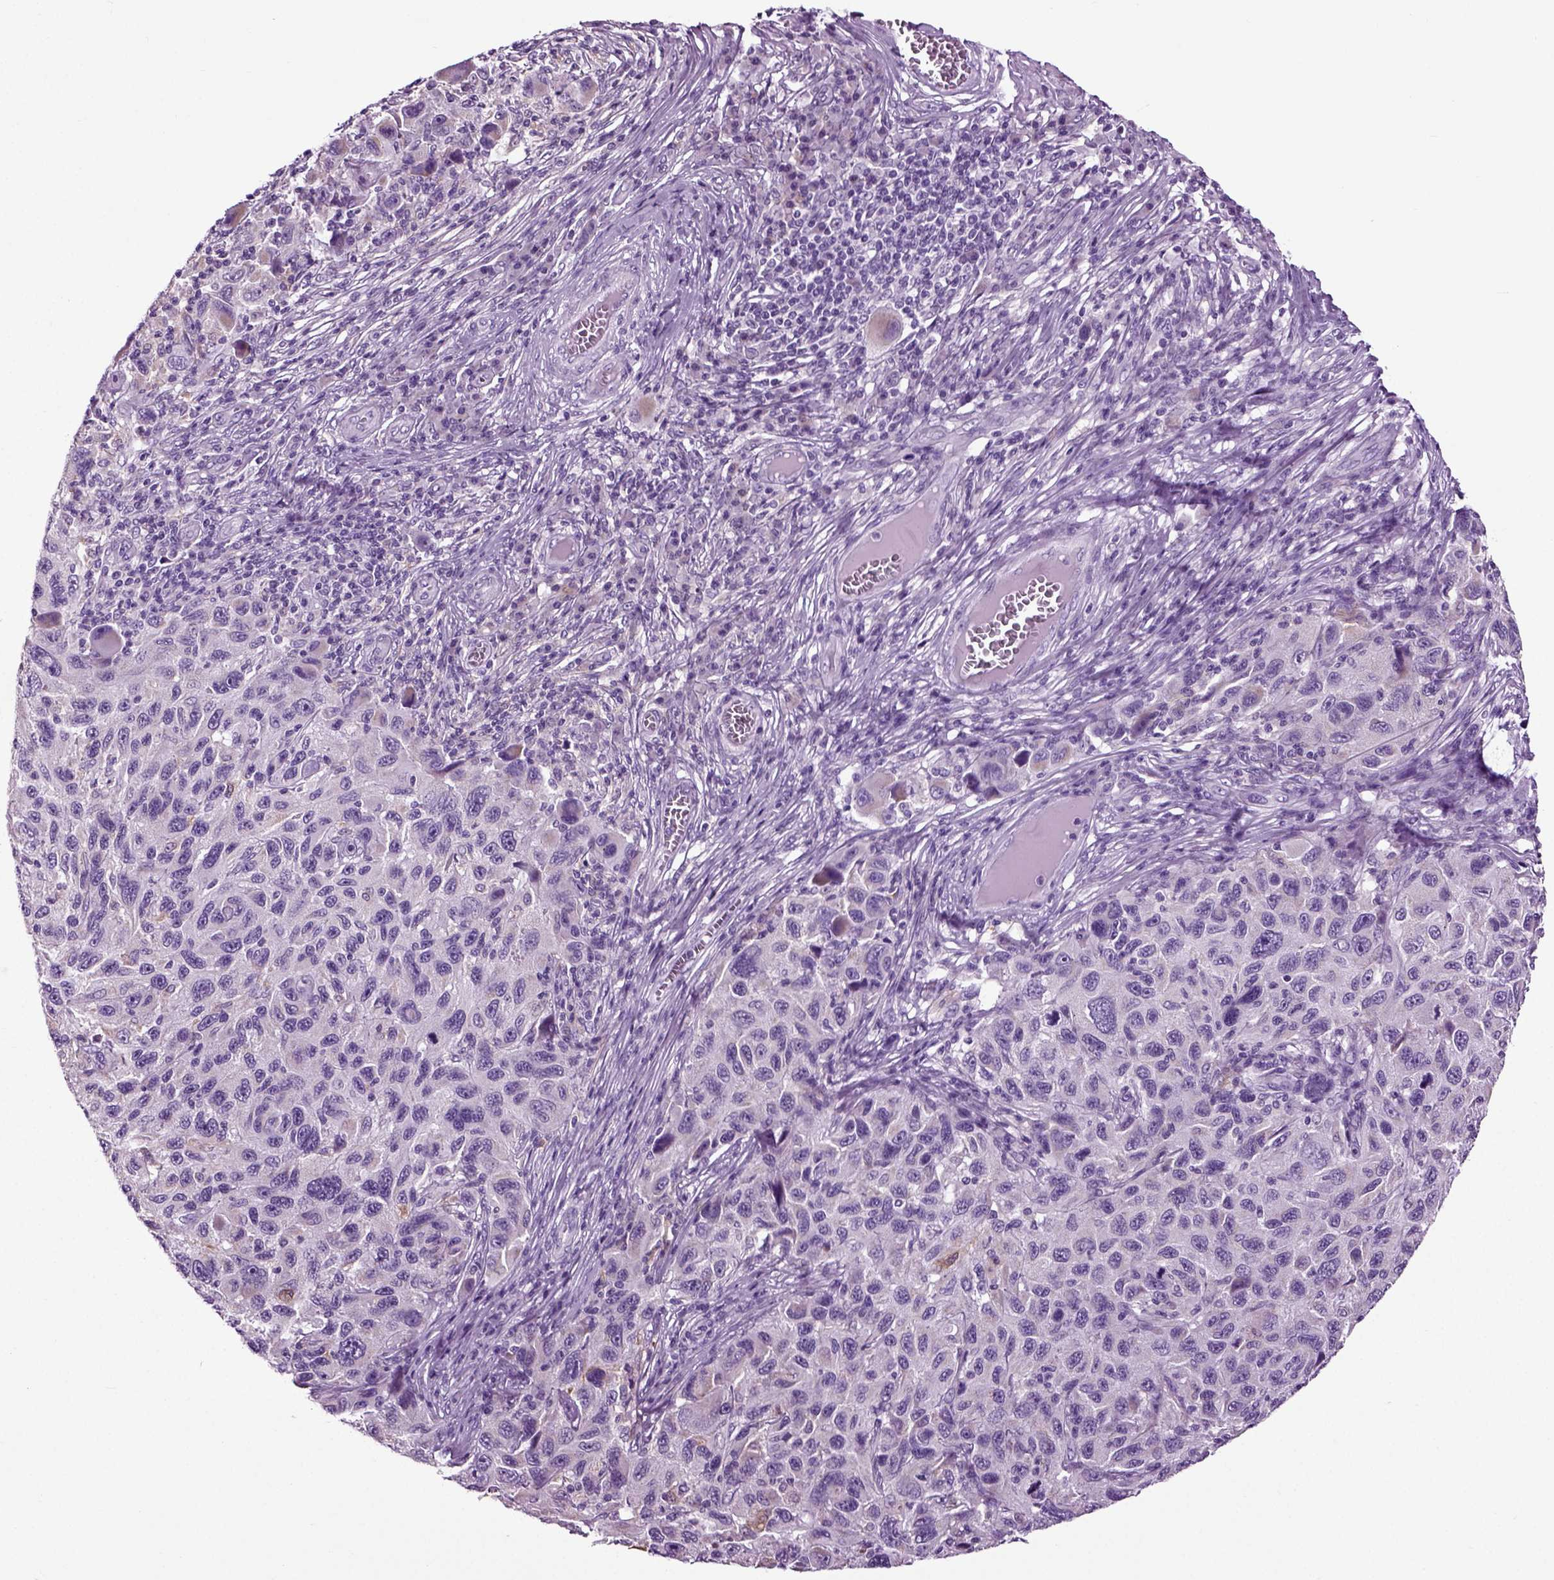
{"staining": {"intensity": "negative", "quantity": "none", "location": "none"}, "tissue": "melanoma", "cell_type": "Tumor cells", "image_type": "cancer", "snomed": [{"axis": "morphology", "description": "Malignant melanoma, NOS"}, {"axis": "topography", "description": "Skin"}], "caption": "An image of human malignant melanoma is negative for staining in tumor cells.", "gene": "DNAH10", "patient": {"sex": "male", "age": 53}}